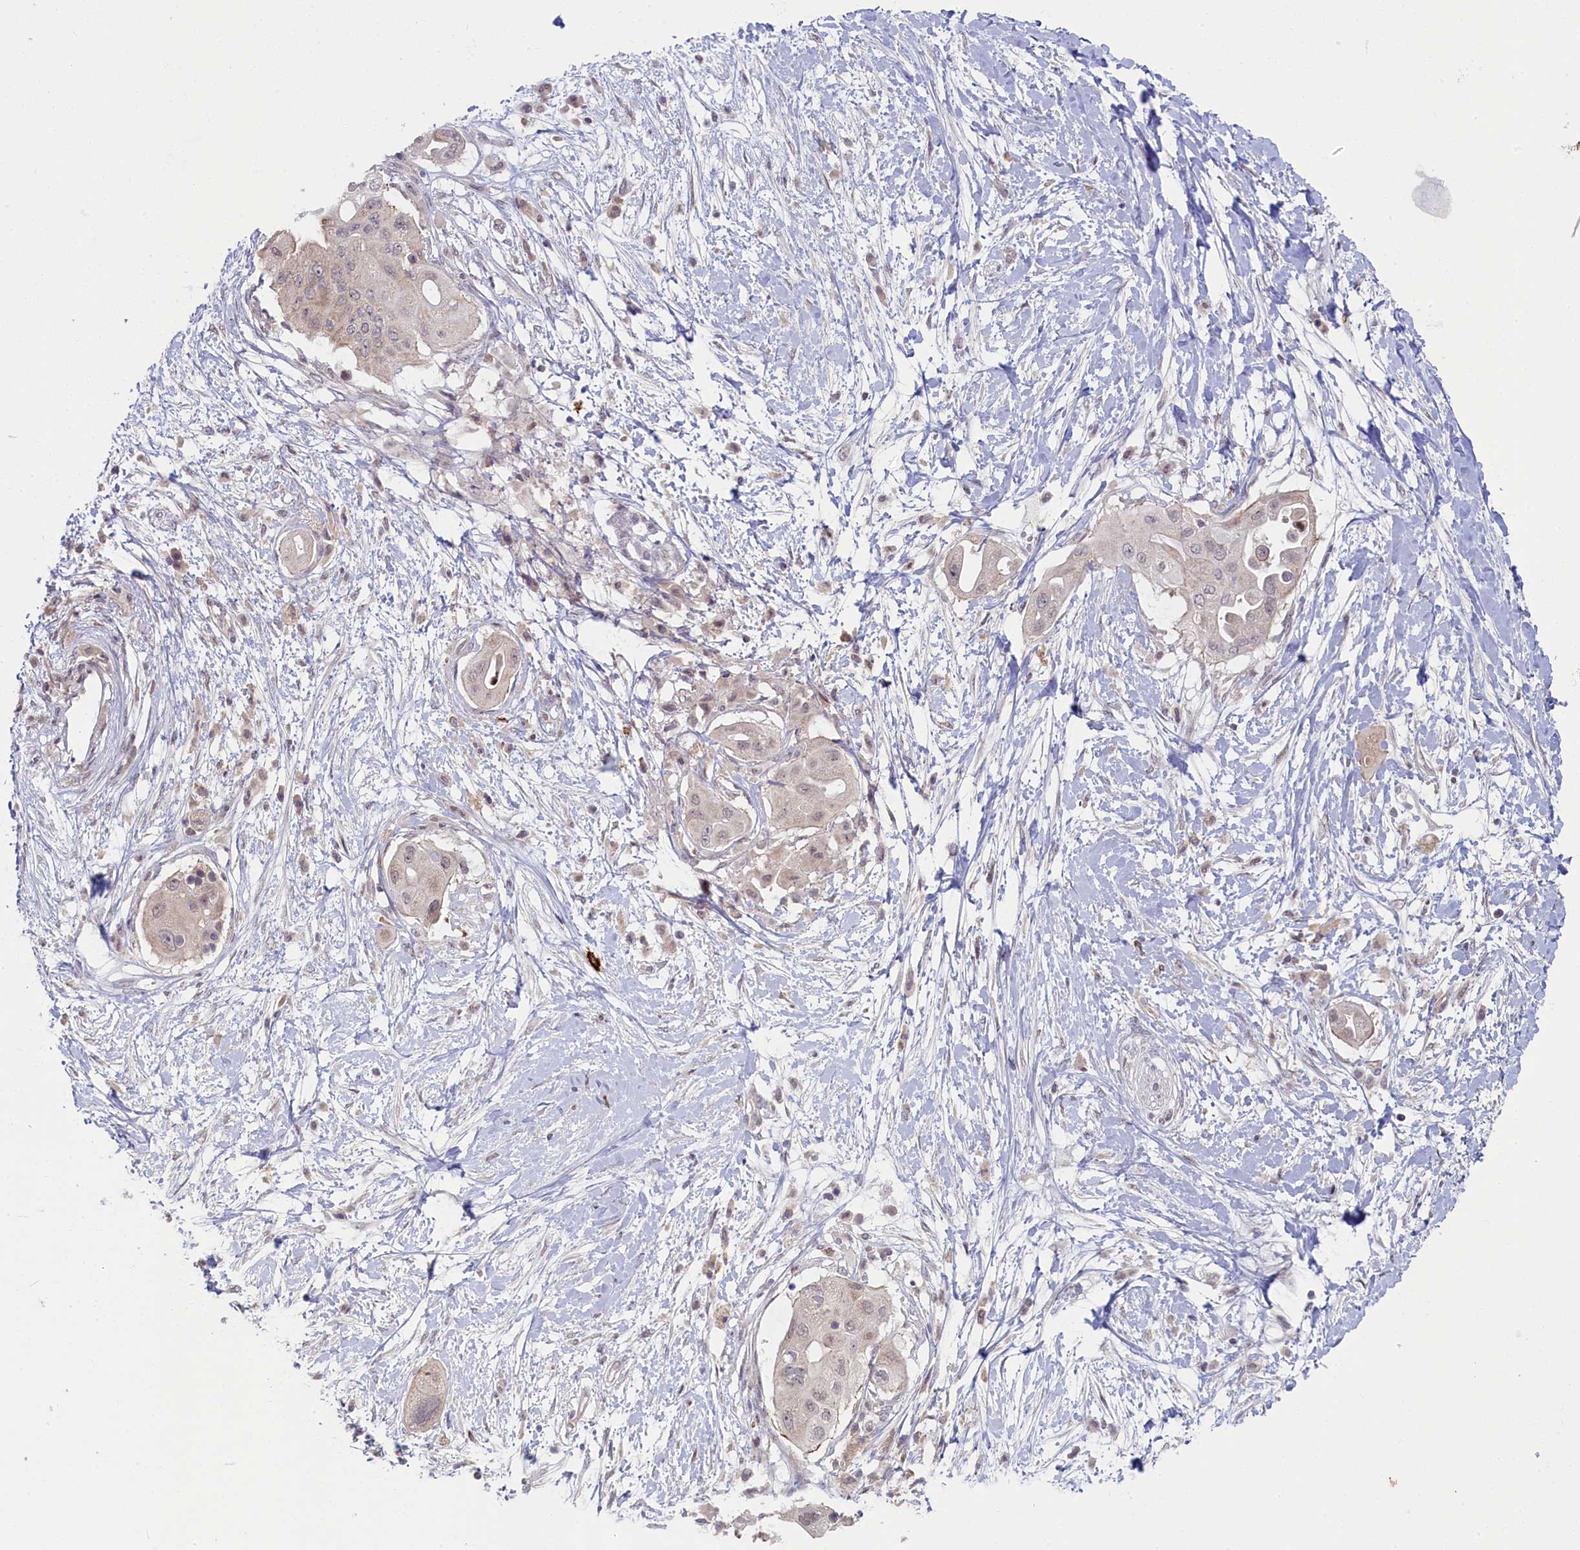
{"staining": {"intensity": "weak", "quantity": "<25%", "location": "cytoplasmic/membranous"}, "tissue": "pancreatic cancer", "cell_type": "Tumor cells", "image_type": "cancer", "snomed": [{"axis": "morphology", "description": "Adenocarcinoma, NOS"}, {"axis": "topography", "description": "Pancreas"}], "caption": "High magnification brightfield microscopy of adenocarcinoma (pancreatic) stained with DAB (brown) and counterstained with hematoxylin (blue): tumor cells show no significant expression.", "gene": "CCL23", "patient": {"sex": "male", "age": 68}}